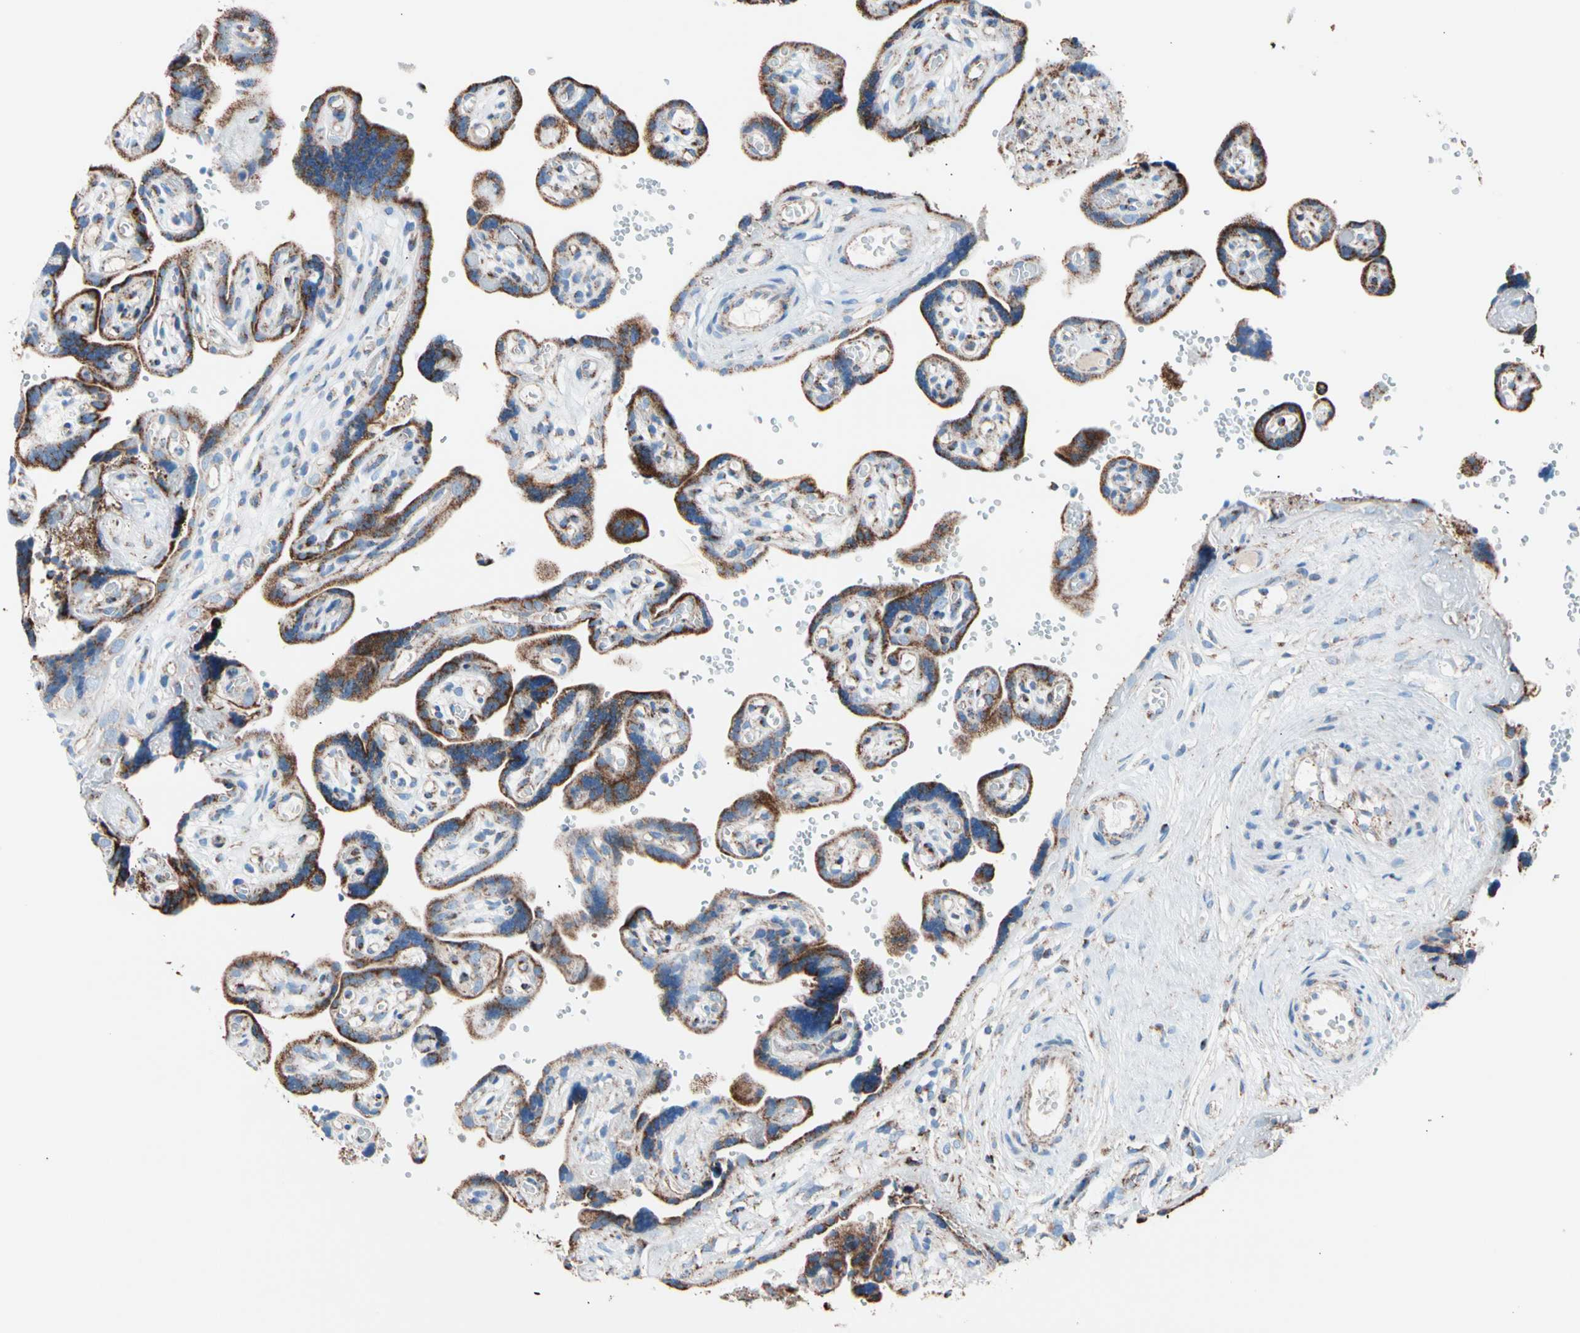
{"staining": {"intensity": "strong", "quantity": ">75%", "location": "cytoplasmic/membranous"}, "tissue": "placenta", "cell_type": "Decidual cells", "image_type": "normal", "snomed": [{"axis": "morphology", "description": "Normal tissue, NOS"}, {"axis": "topography", "description": "Placenta"}], "caption": "IHC image of benign human placenta stained for a protein (brown), which reveals high levels of strong cytoplasmic/membranous staining in about >75% of decidual cells.", "gene": "HK1", "patient": {"sex": "female", "age": 30}}